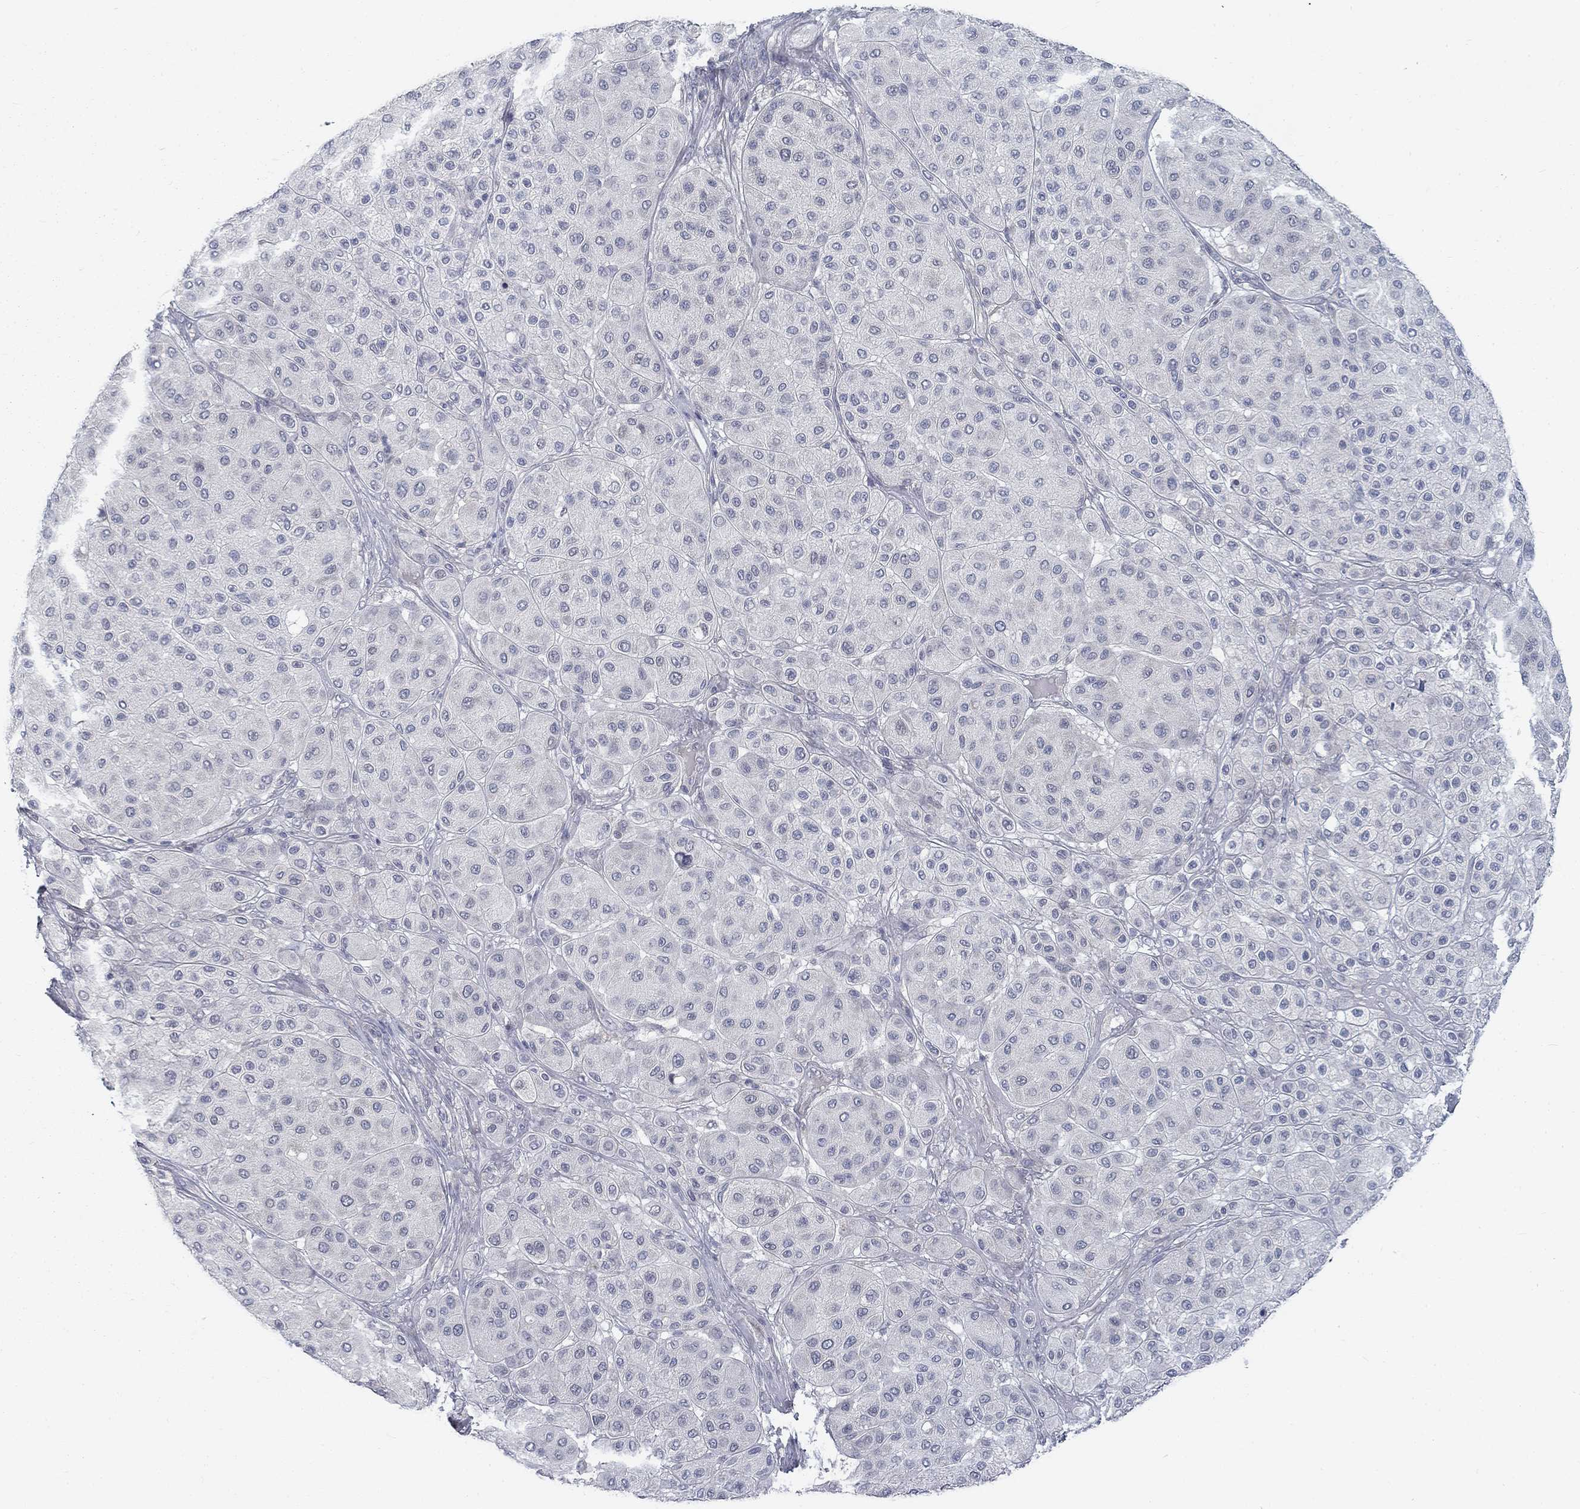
{"staining": {"intensity": "negative", "quantity": "none", "location": "none"}, "tissue": "melanoma", "cell_type": "Tumor cells", "image_type": "cancer", "snomed": [{"axis": "morphology", "description": "Malignant melanoma, Metastatic site"}, {"axis": "topography", "description": "Smooth muscle"}], "caption": "Immunohistochemistry image of malignant melanoma (metastatic site) stained for a protein (brown), which displays no positivity in tumor cells.", "gene": "ATP1A3", "patient": {"sex": "male", "age": 41}}